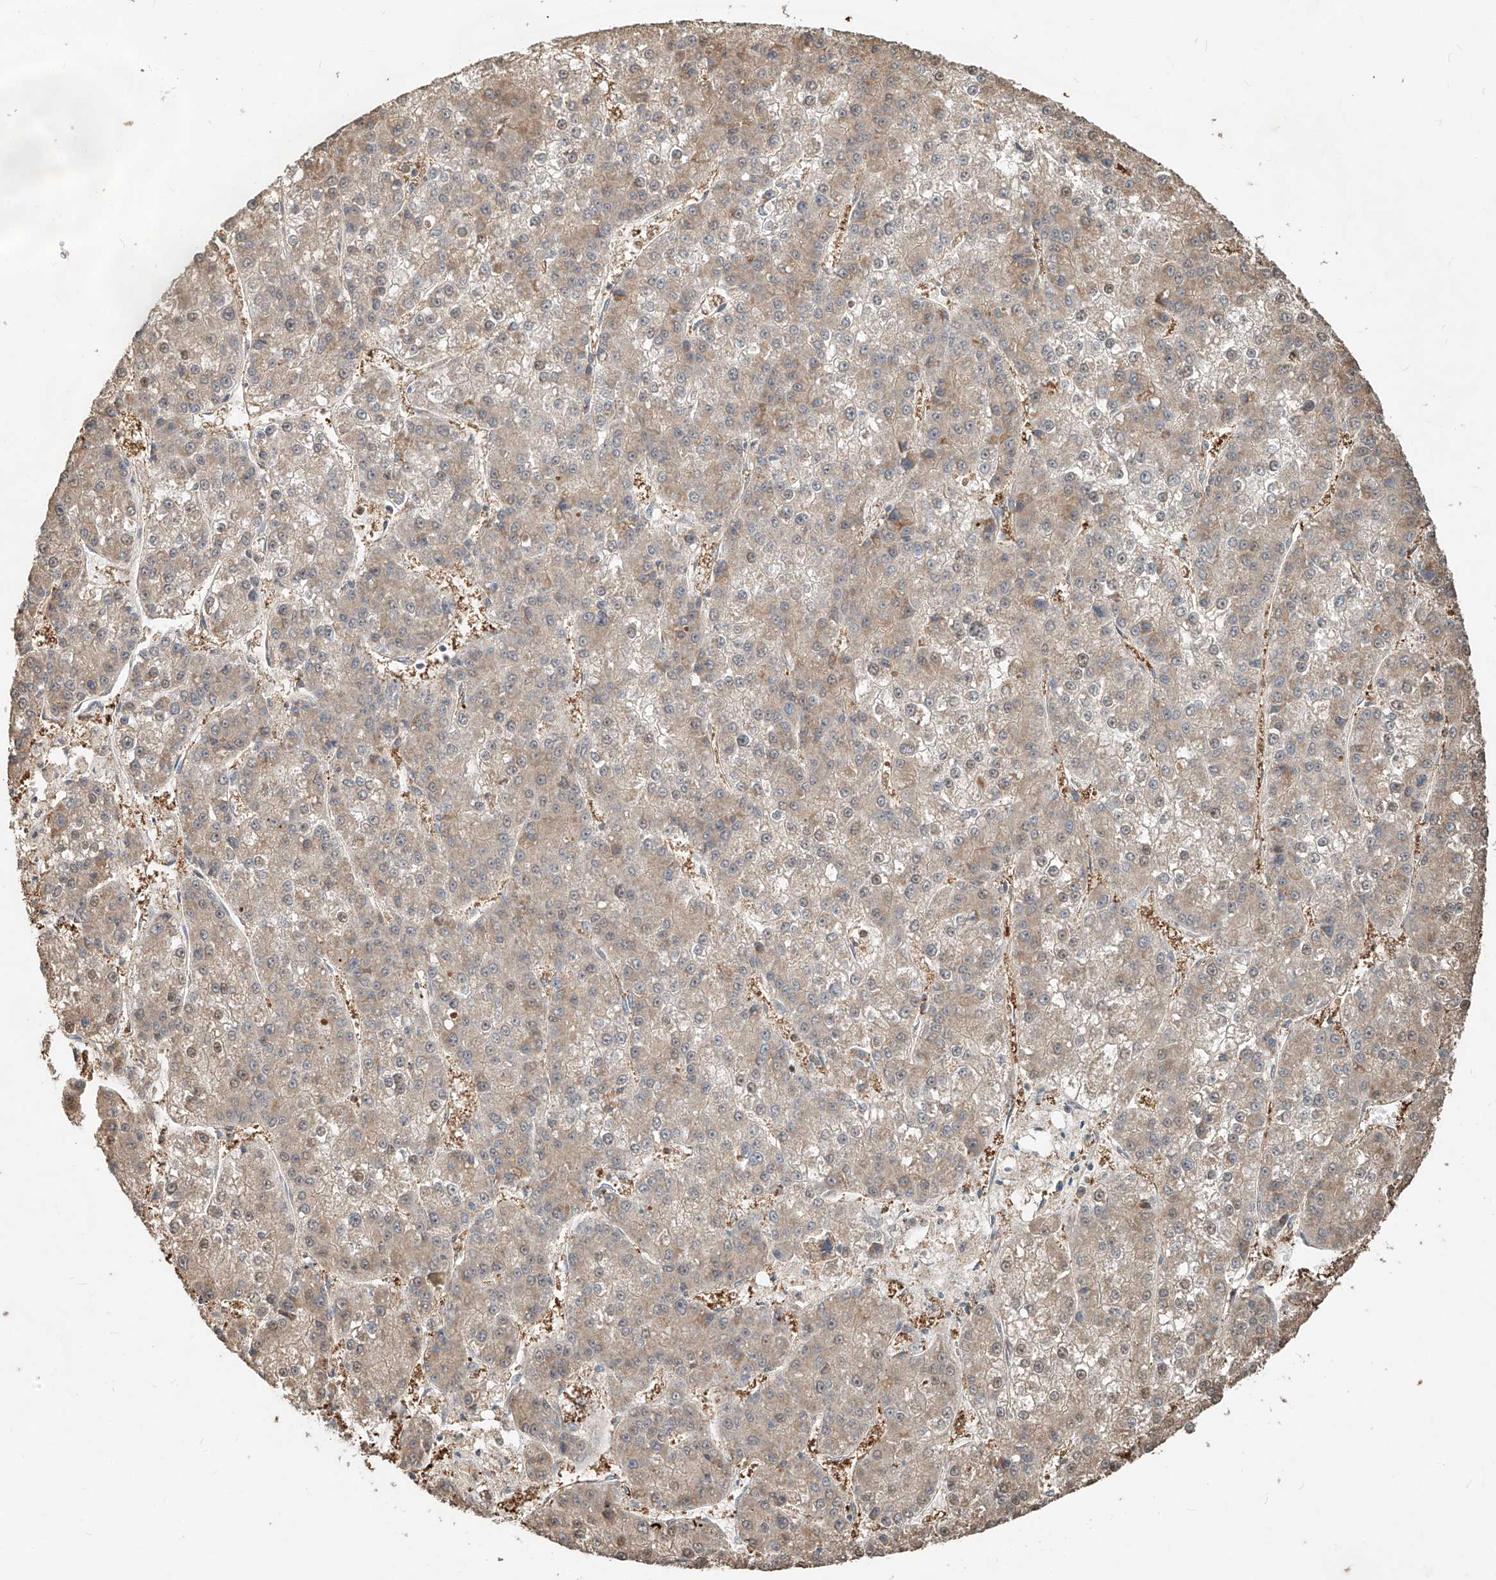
{"staining": {"intensity": "weak", "quantity": ">75%", "location": "cytoplasmic/membranous"}, "tissue": "liver cancer", "cell_type": "Tumor cells", "image_type": "cancer", "snomed": [{"axis": "morphology", "description": "Carcinoma, Hepatocellular, NOS"}, {"axis": "topography", "description": "Liver"}], "caption": "High-magnification brightfield microscopy of liver cancer (hepatocellular carcinoma) stained with DAB (brown) and counterstained with hematoxylin (blue). tumor cells exhibit weak cytoplasmic/membranous expression is identified in approximately>75% of cells.", "gene": "RMND1", "patient": {"sex": "female", "age": 73}}